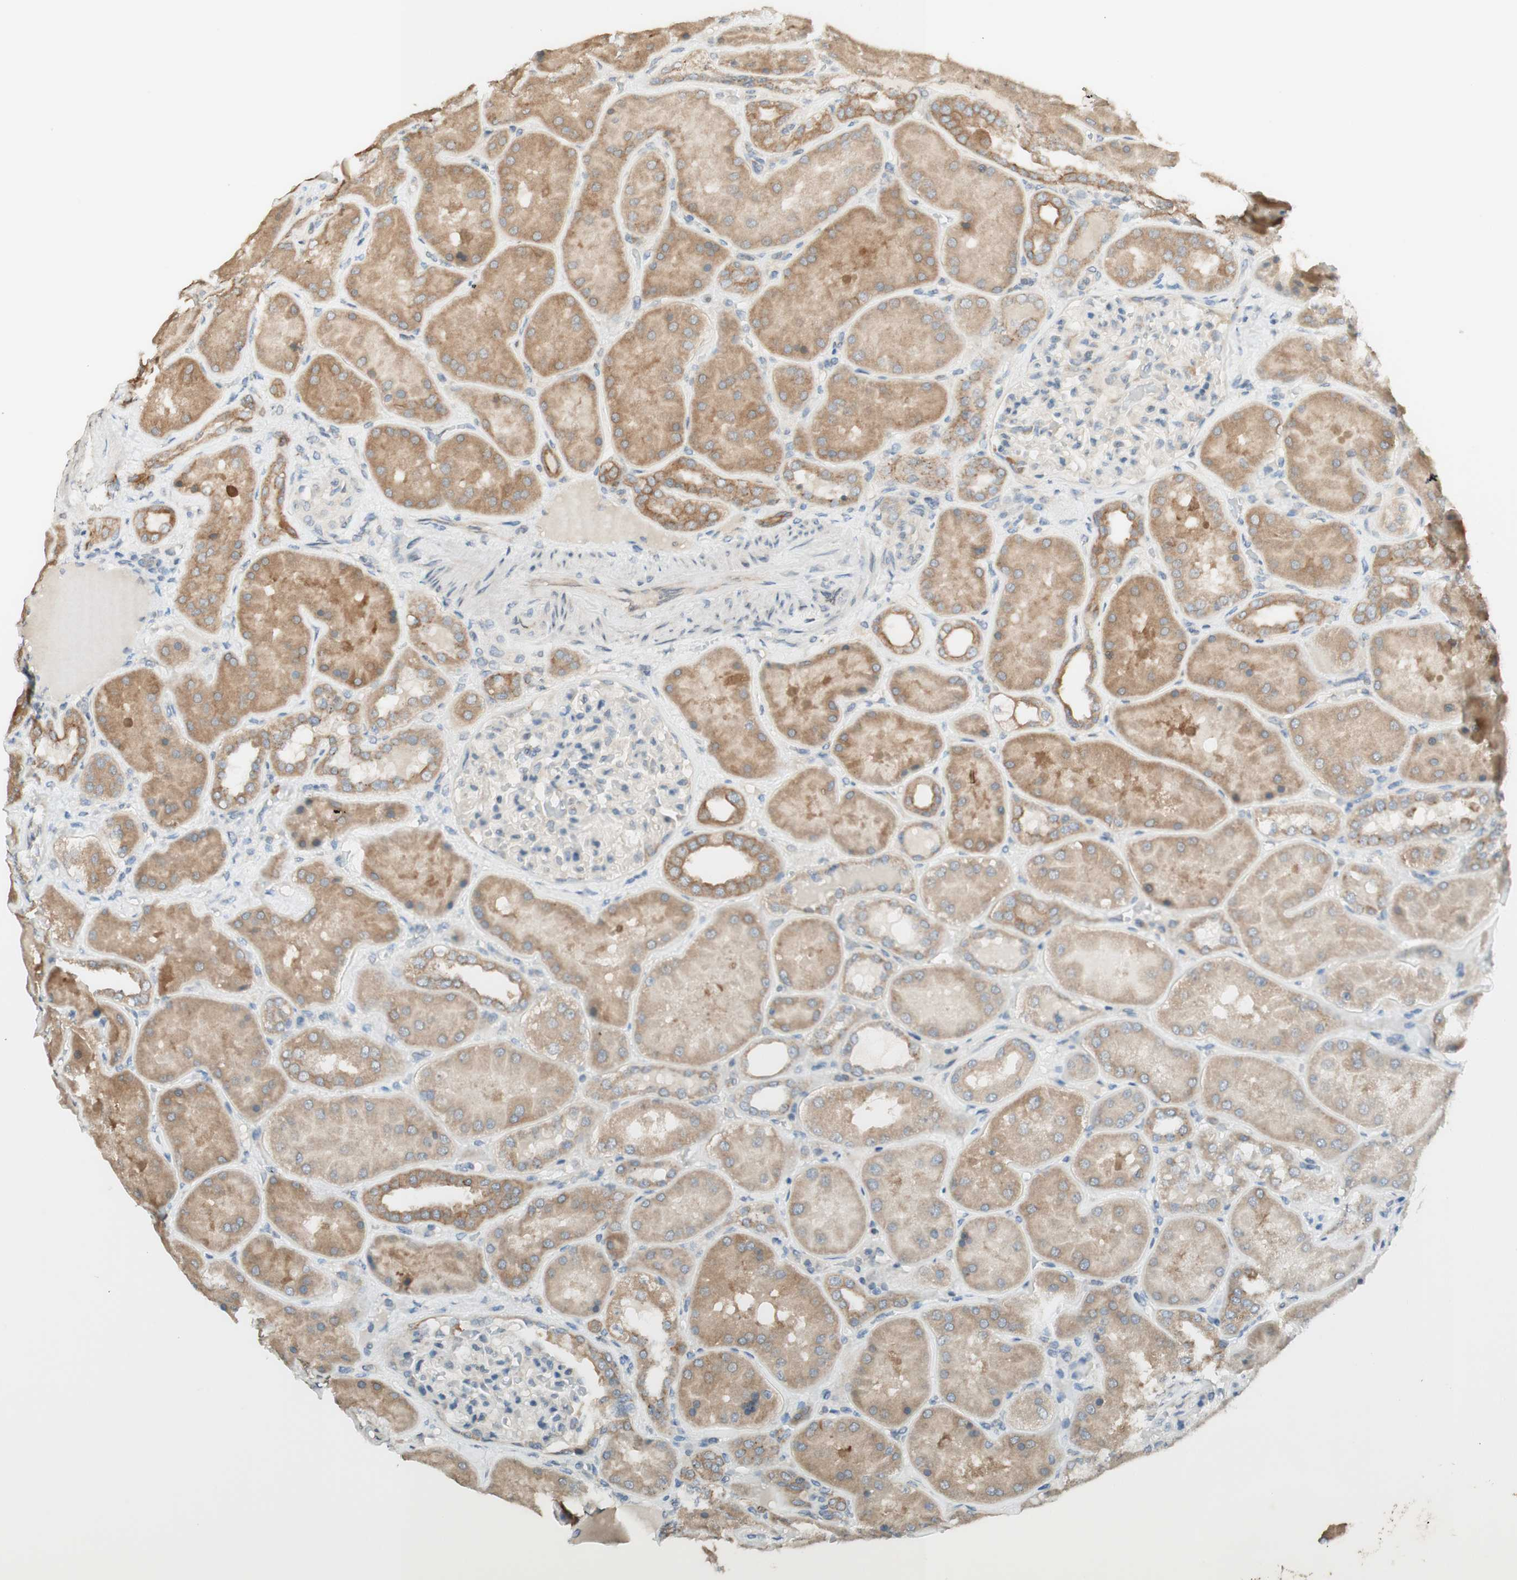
{"staining": {"intensity": "negative", "quantity": "none", "location": "none"}, "tissue": "kidney", "cell_type": "Cells in glomeruli", "image_type": "normal", "snomed": [{"axis": "morphology", "description": "Normal tissue, NOS"}, {"axis": "topography", "description": "Kidney"}], "caption": "Immunohistochemistry (IHC) histopathology image of unremarkable kidney: human kidney stained with DAB (3,3'-diaminobenzidine) displays no significant protein staining in cells in glomeruli.", "gene": "CLCN2", "patient": {"sex": "female", "age": 56}}